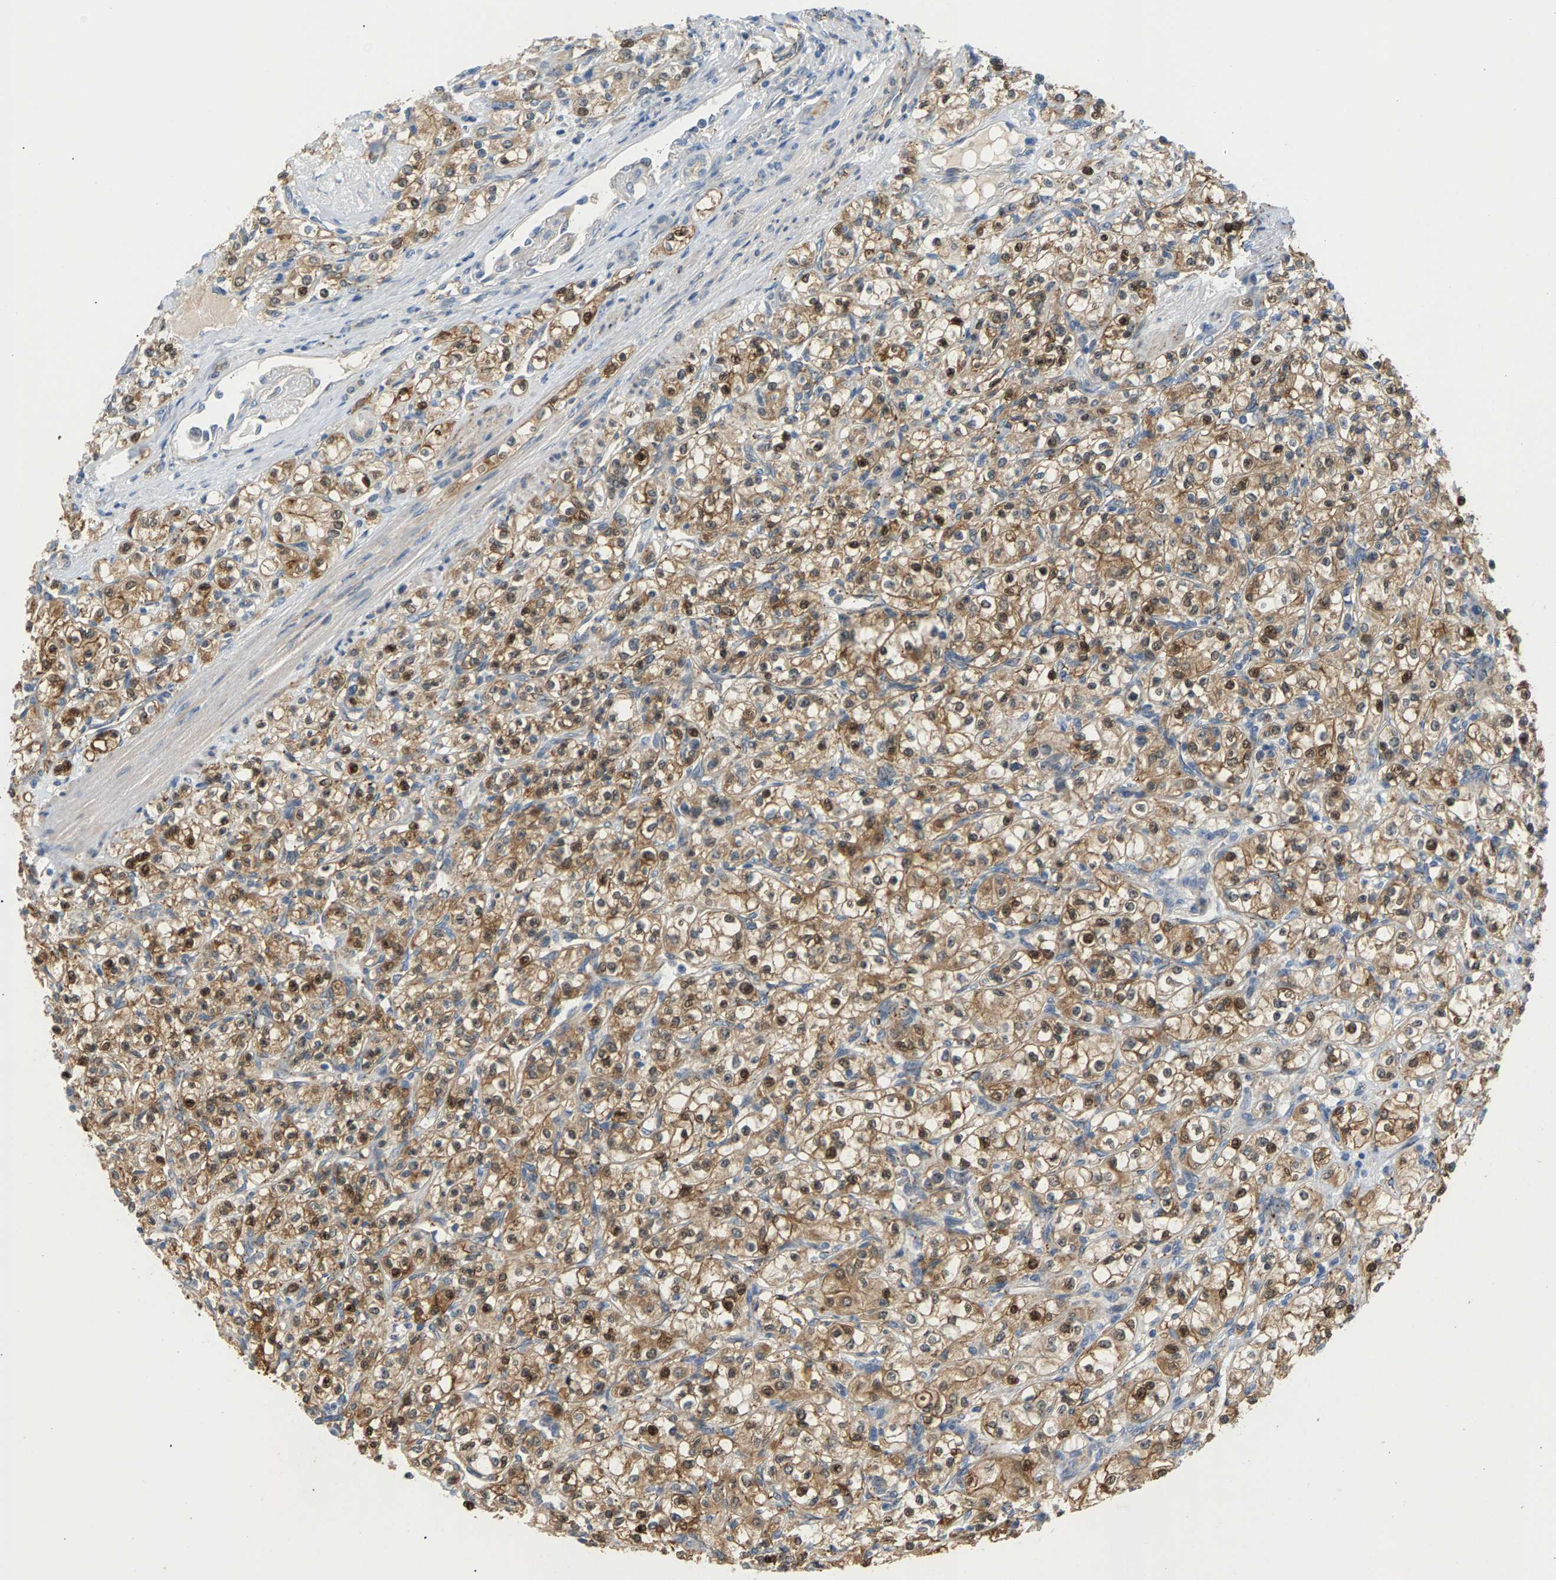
{"staining": {"intensity": "moderate", "quantity": ">75%", "location": "cytoplasmic/membranous,nuclear"}, "tissue": "renal cancer", "cell_type": "Tumor cells", "image_type": "cancer", "snomed": [{"axis": "morphology", "description": "Adenocarcinoma, NOS"}, {"axis": "topography", "description": "Kidney"}], "caption": "Immunohistochemistry histopathology image of human renal cancer stained for a protein (brown), which exhibits medium levels of moderate cytoplasmic/membranous and nuclear expression in about >75% of tumor cells.", "gene": "KRTAP27-1", "patient": {"sex": "male", "age": 77}}